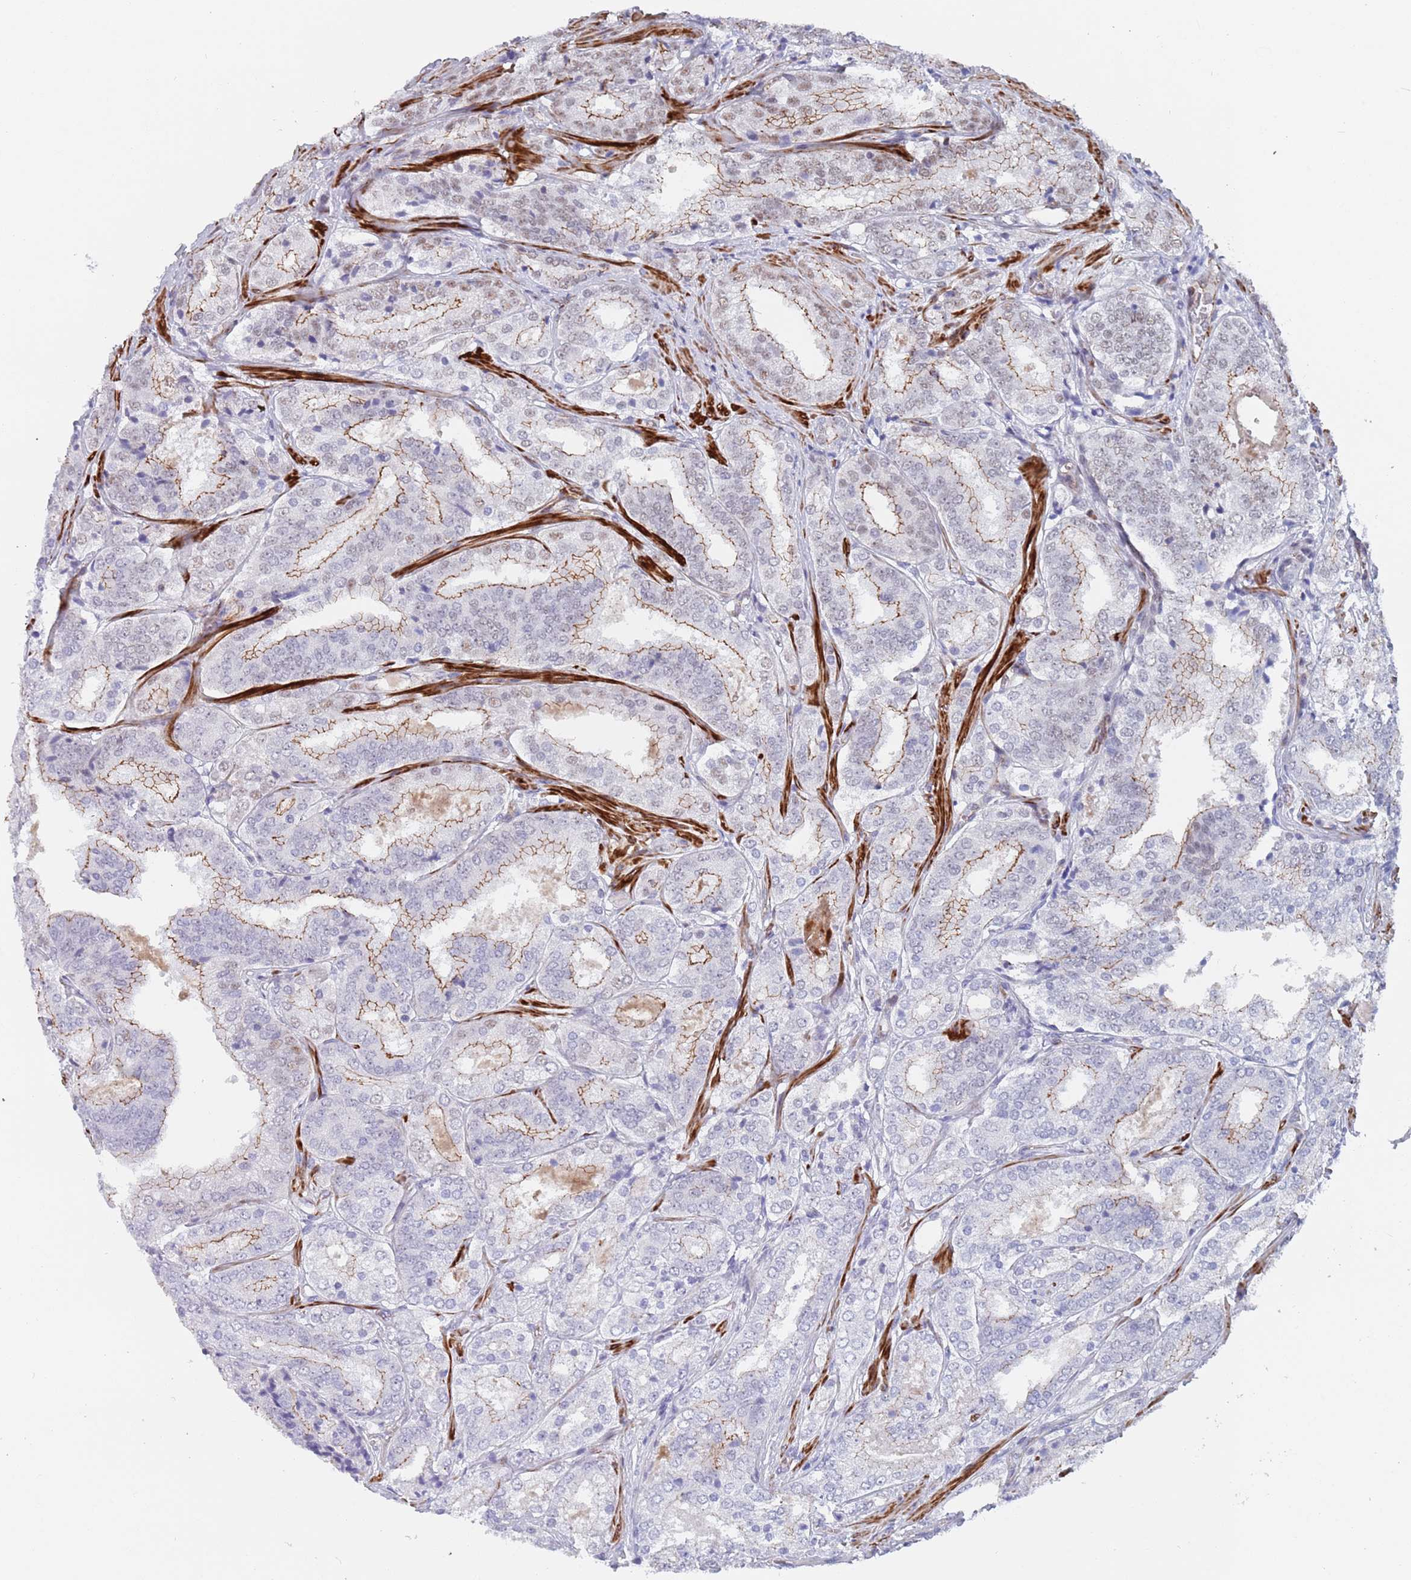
{"staining": {"intensity": "weak", "quantity": "<25%", "location": "cytoplasmic/membranous,nuclear"}, "tissue": "prostate cancer", "cell_type": "Tumor cells", "image_type": "cancer", "snomed": [{"axis": "morphology", "description": "Adenocarcinoma, High grade"}, {"axis": "topography", "description": "Prostate"}], "caption": "High power microscopy image of an immunohistochemistry (IHC) micrograph of prostate cancer, revealing no significant positivity in tumor cells.", "gene": "OR5A2", "patient": {"sex": "male", "age": 63}}